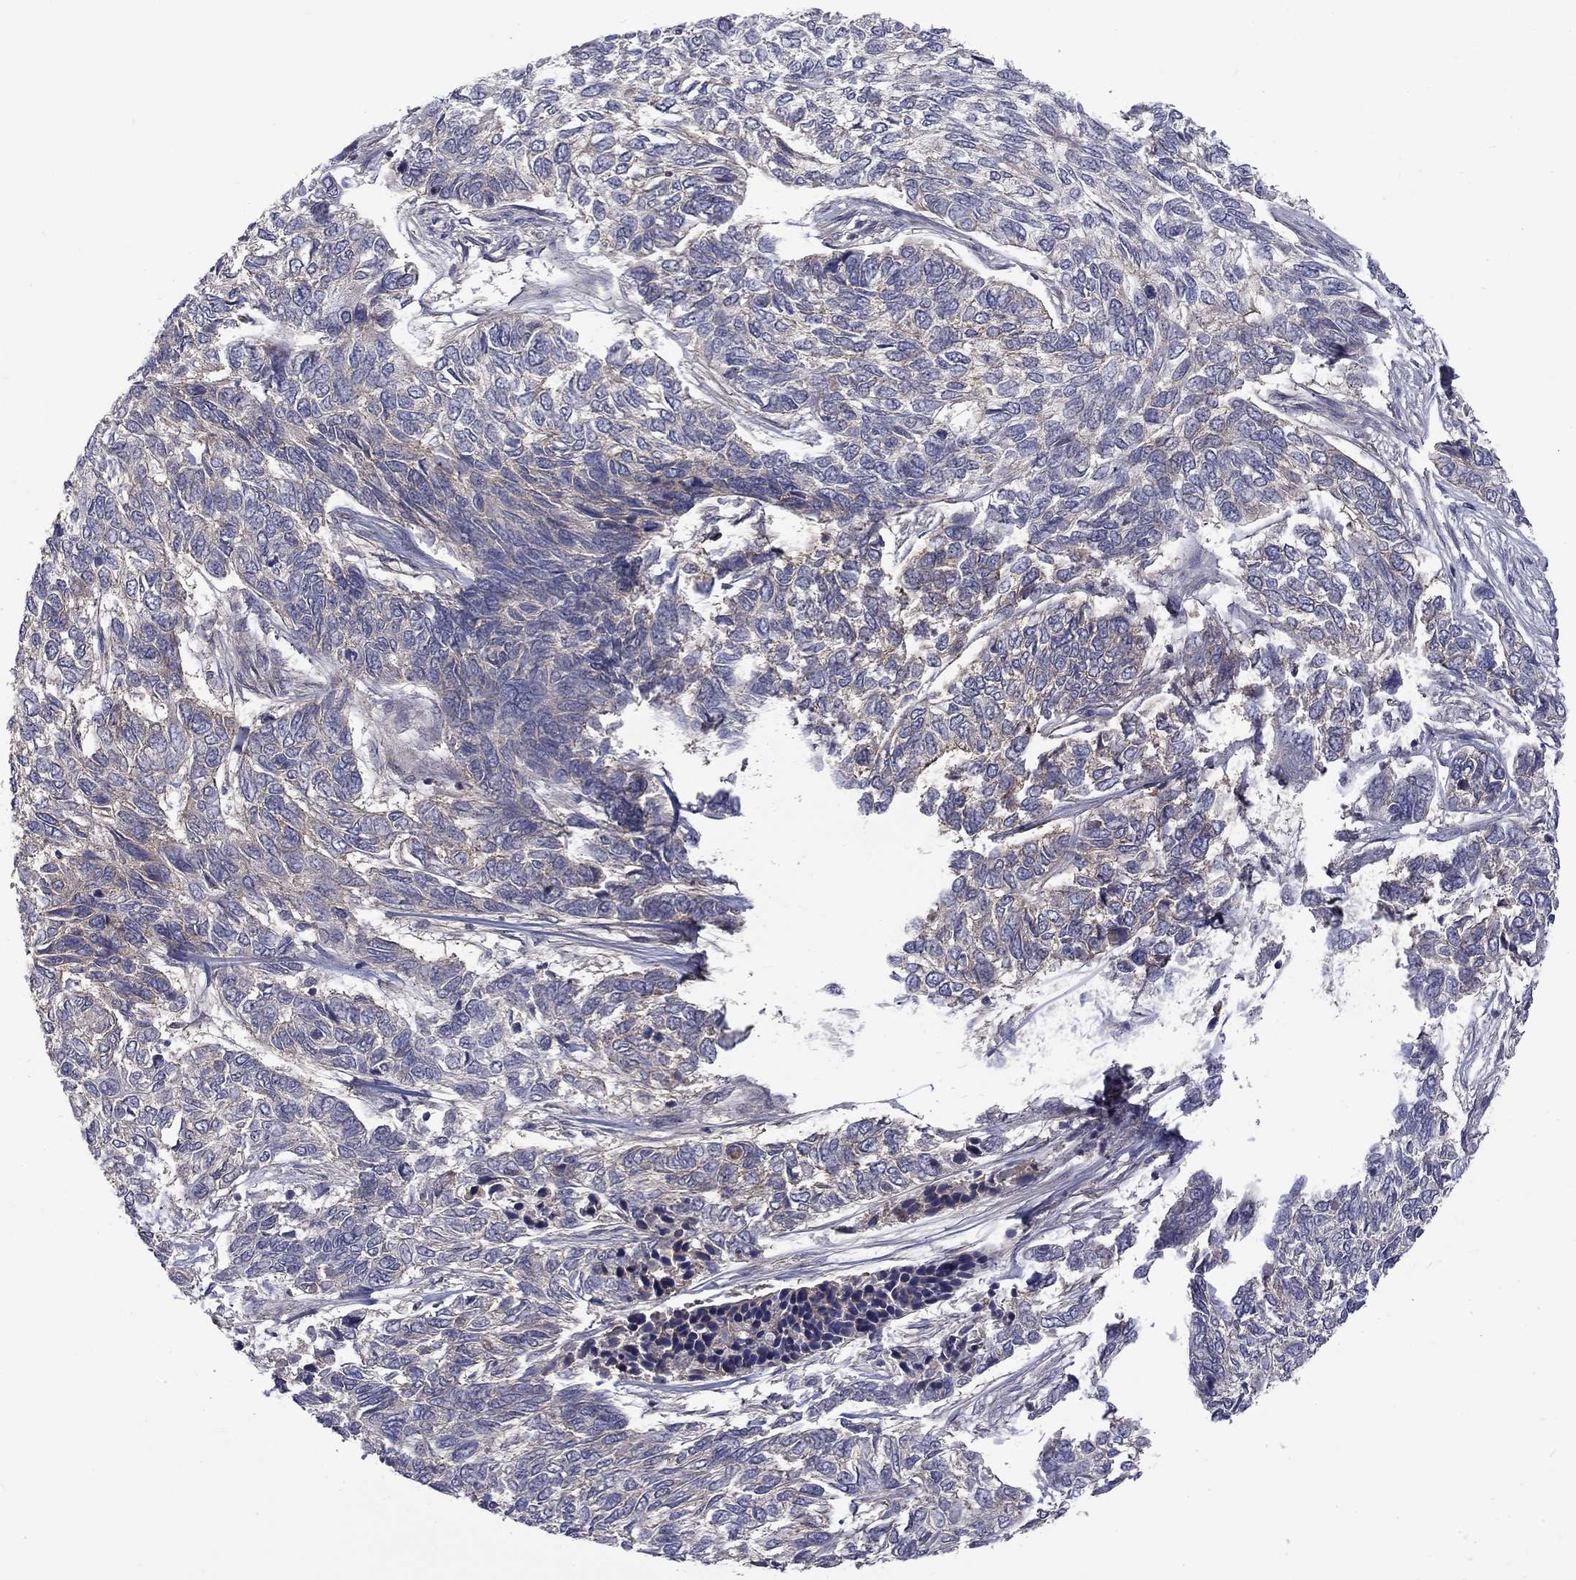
{"staining": {"intensity": "negative", "quantity": "none", "location": "none"}, "tissue": "skin cancer", "cell_type": "Tumor cells", "image_type": "cancer", "snomed": [{"axis": "morphology", "description": "Basal cell carcinoma"}, {"axis": "topography", "description": "Skin"}], "caption": "IHC image of basal cell carcinoma (skin) stained for a protein (brown), which shows no positivity in tumor cells. Brightfield microscopy of immunohistochemistry (IHC) stained with DAB (brown) and hematoxylin (blue), captured at high magnification.", "gene": "SLC39A14", "patient": {"sex": "female", "age": 65}}